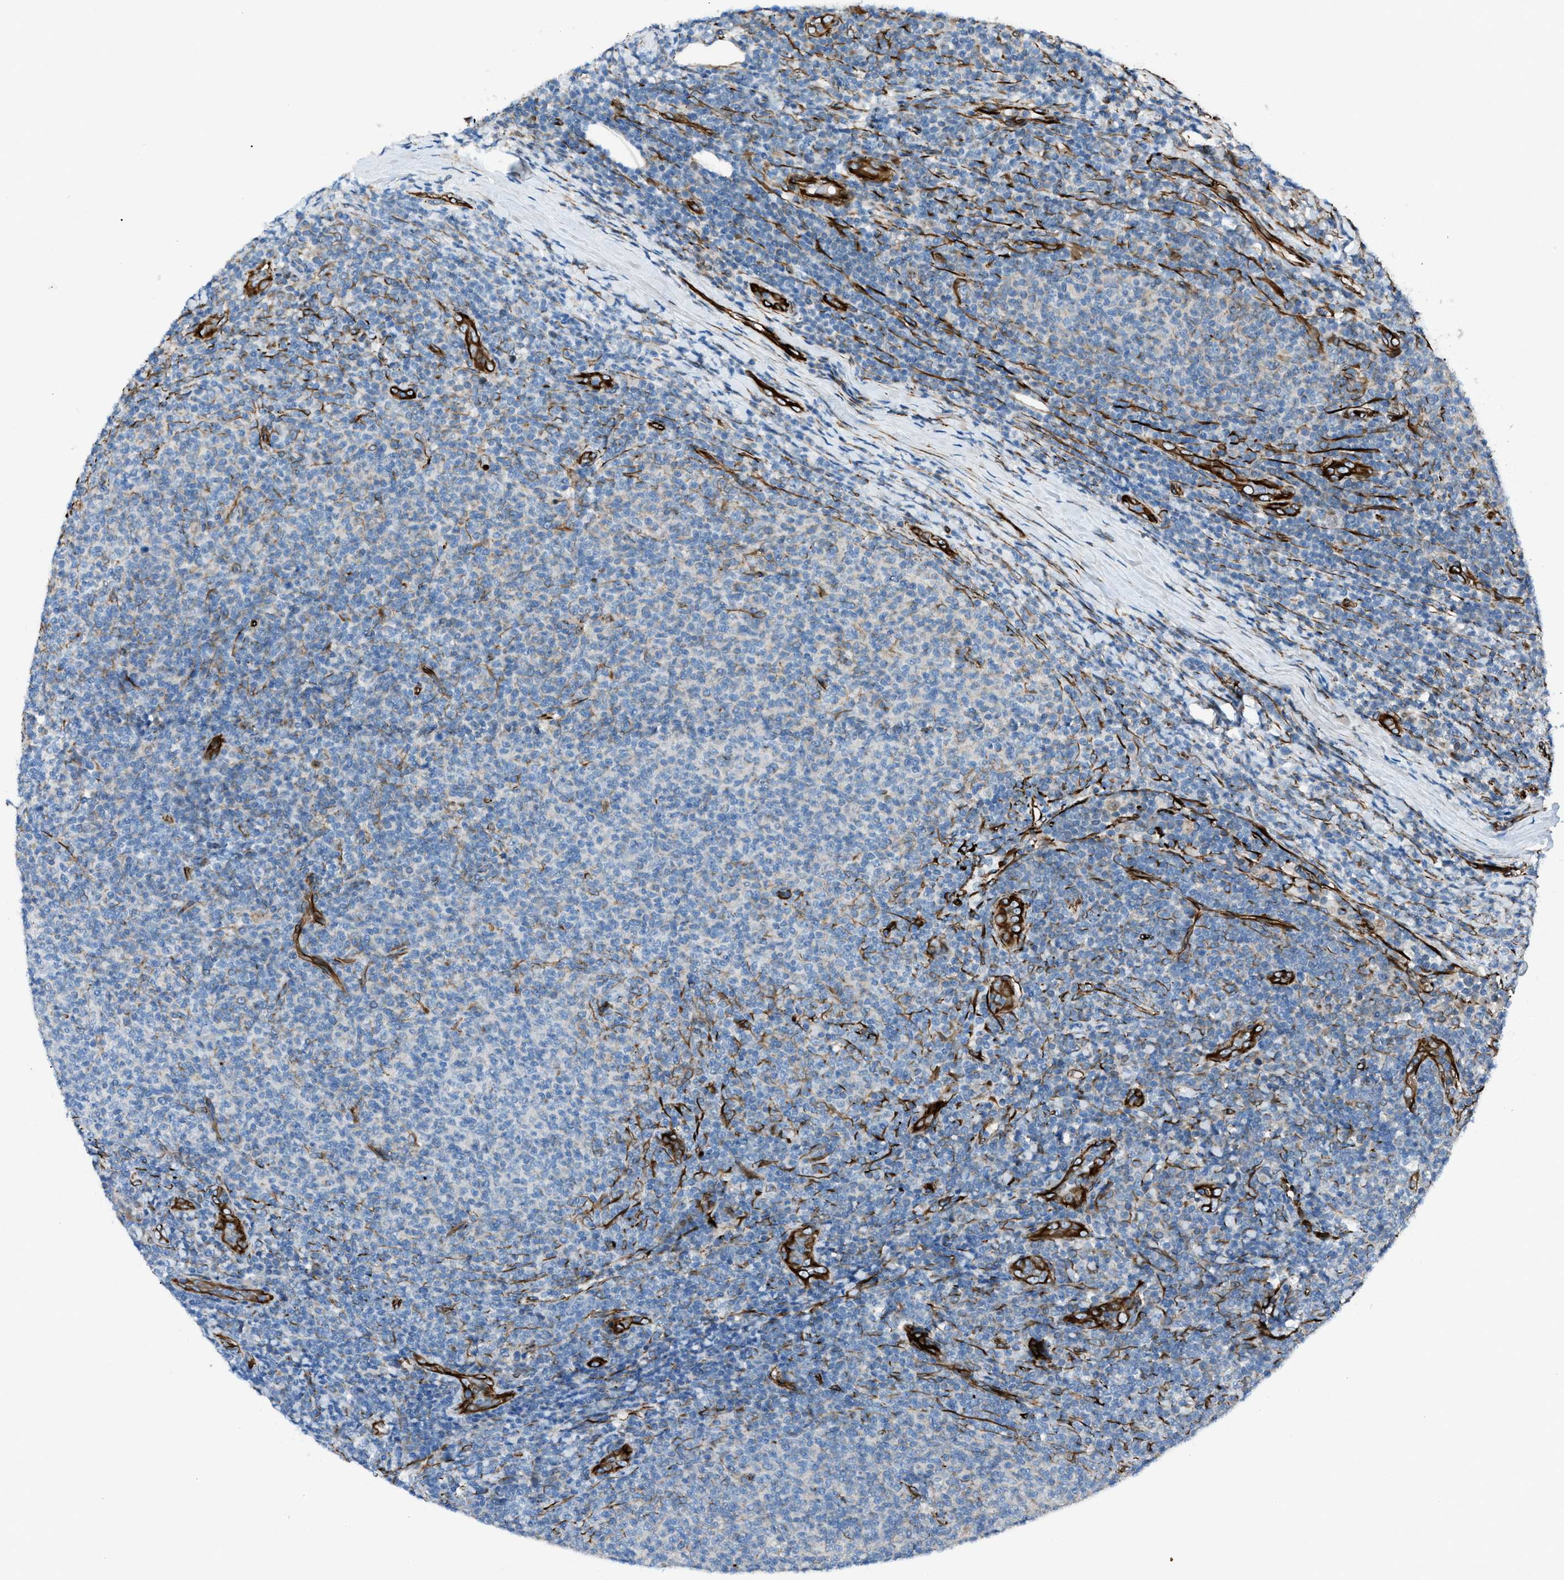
{"staining": {"intensity": "negative", "quantity": "none", "location": "none"}, "tissue": "lymphoma", "cell_type": "Tumor cells", "image_type": "cancer", "snomed": [{"axis": "morphology", "description": "Malignant lymphoma, non-Hodgkin's type, Low grade"}, {"axis": "topography", "description": "Lymph node"}], "caption": "Tumor cells show no significant positivity in lymphoma.", "gene": "CABP7", "patient": {"sex": "male", "age": 66}}